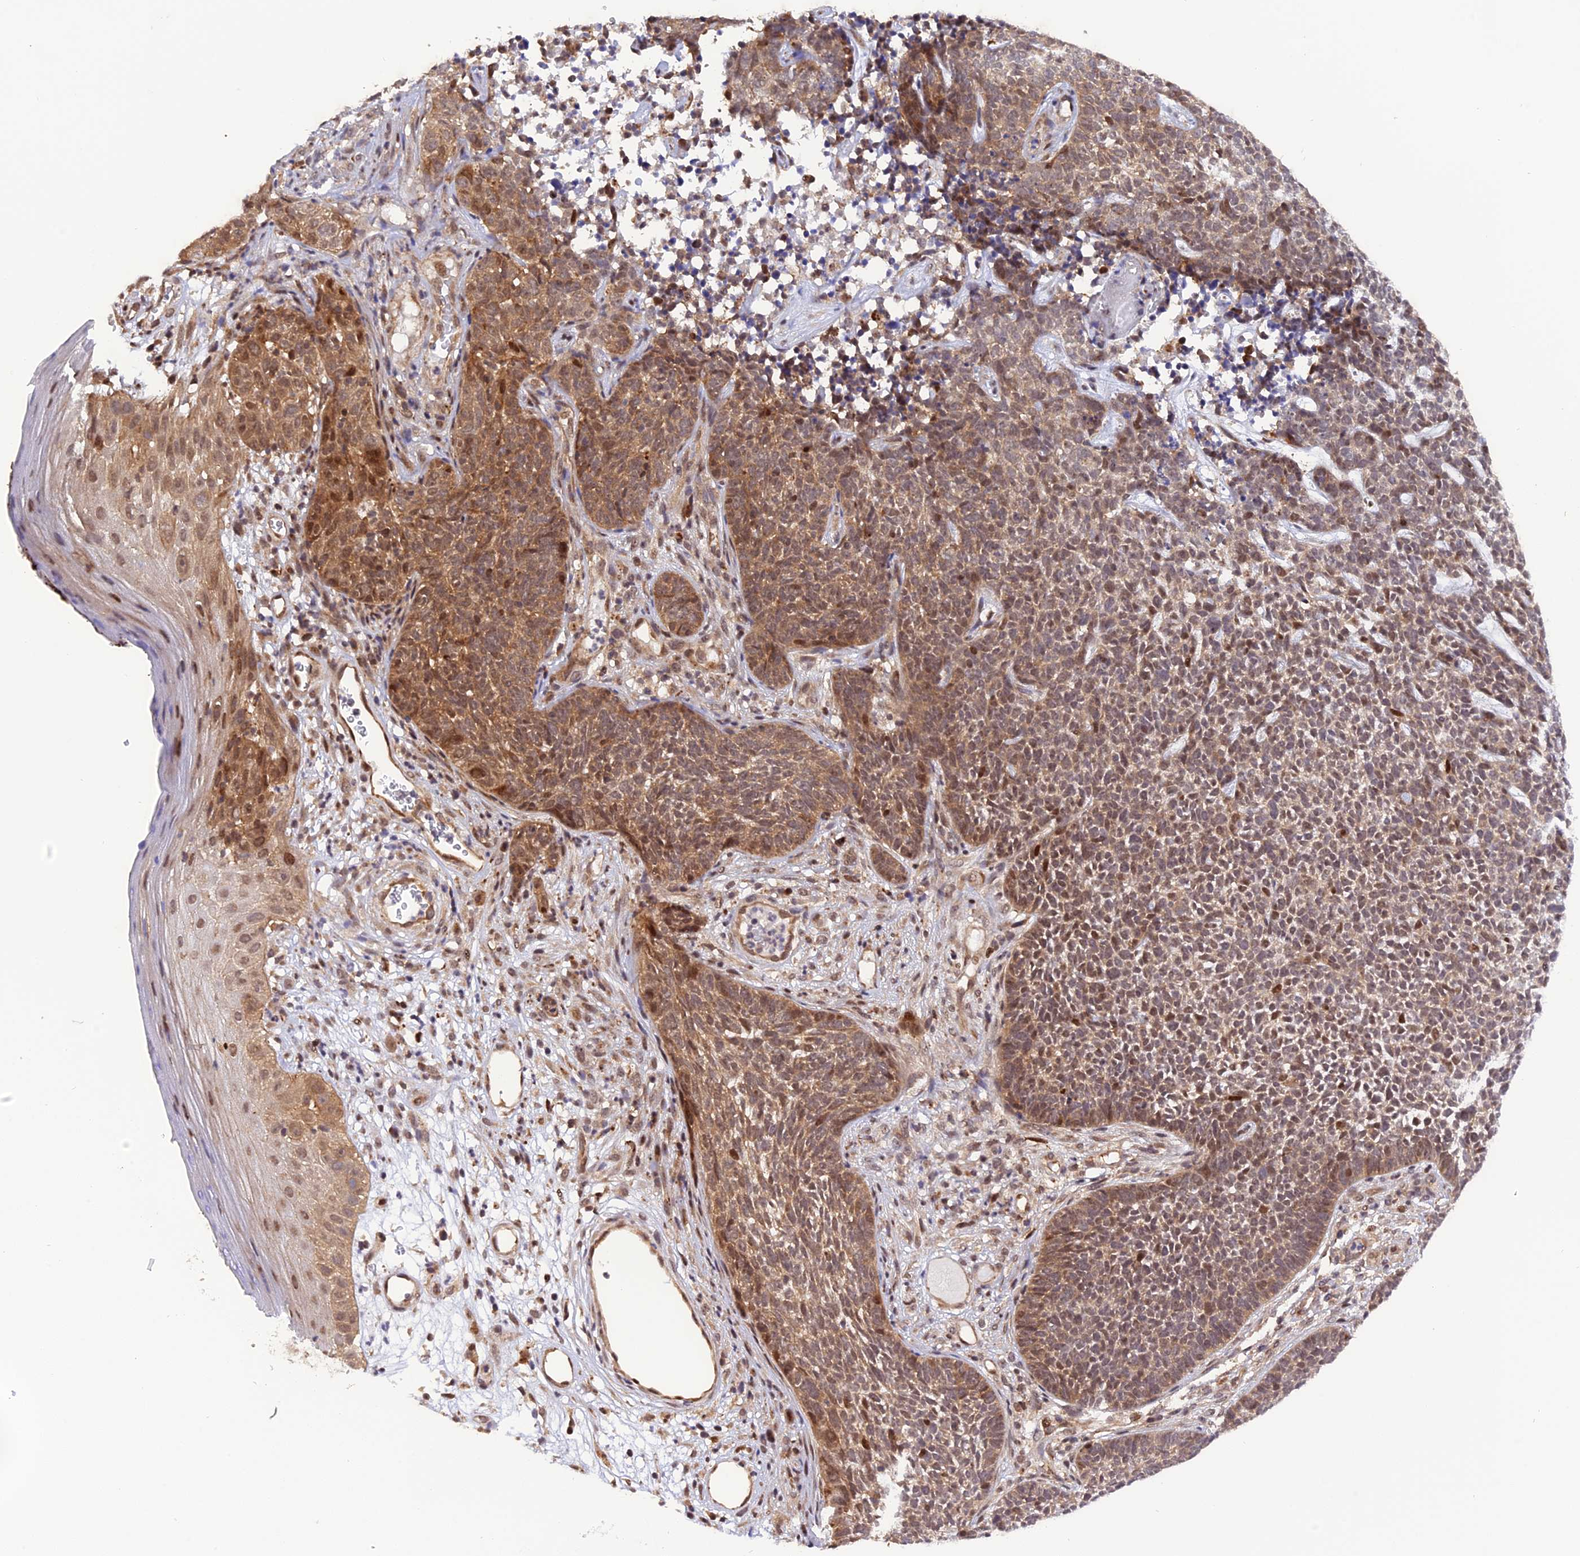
{"staining": {"intensity": "moderate", "quantity": ">75%", "location": "cytoplasmic/membranous,nuclear"}, "tissue": "skin cancer", "cell_type": "Tumor cells", "image_type": "cancer", "snomed": [{"axis": "morphology", "description": "Basal cell carcinoma"}, {"axis": "topography", "description": "Skin"}], "caption": "IHC micrograph of neoplastic tissue: basal cell carcinoma (skin) stained using IHC displays medium levels of moderate protein expression localized specifically in the cytoplasmic/membranous and nuclear of tumor cells, appearing as a cytoplasmic/membranous and nuclear brown color.", "gene": "SAMD4A", "patient": {"sex": "female", "age": 84}}